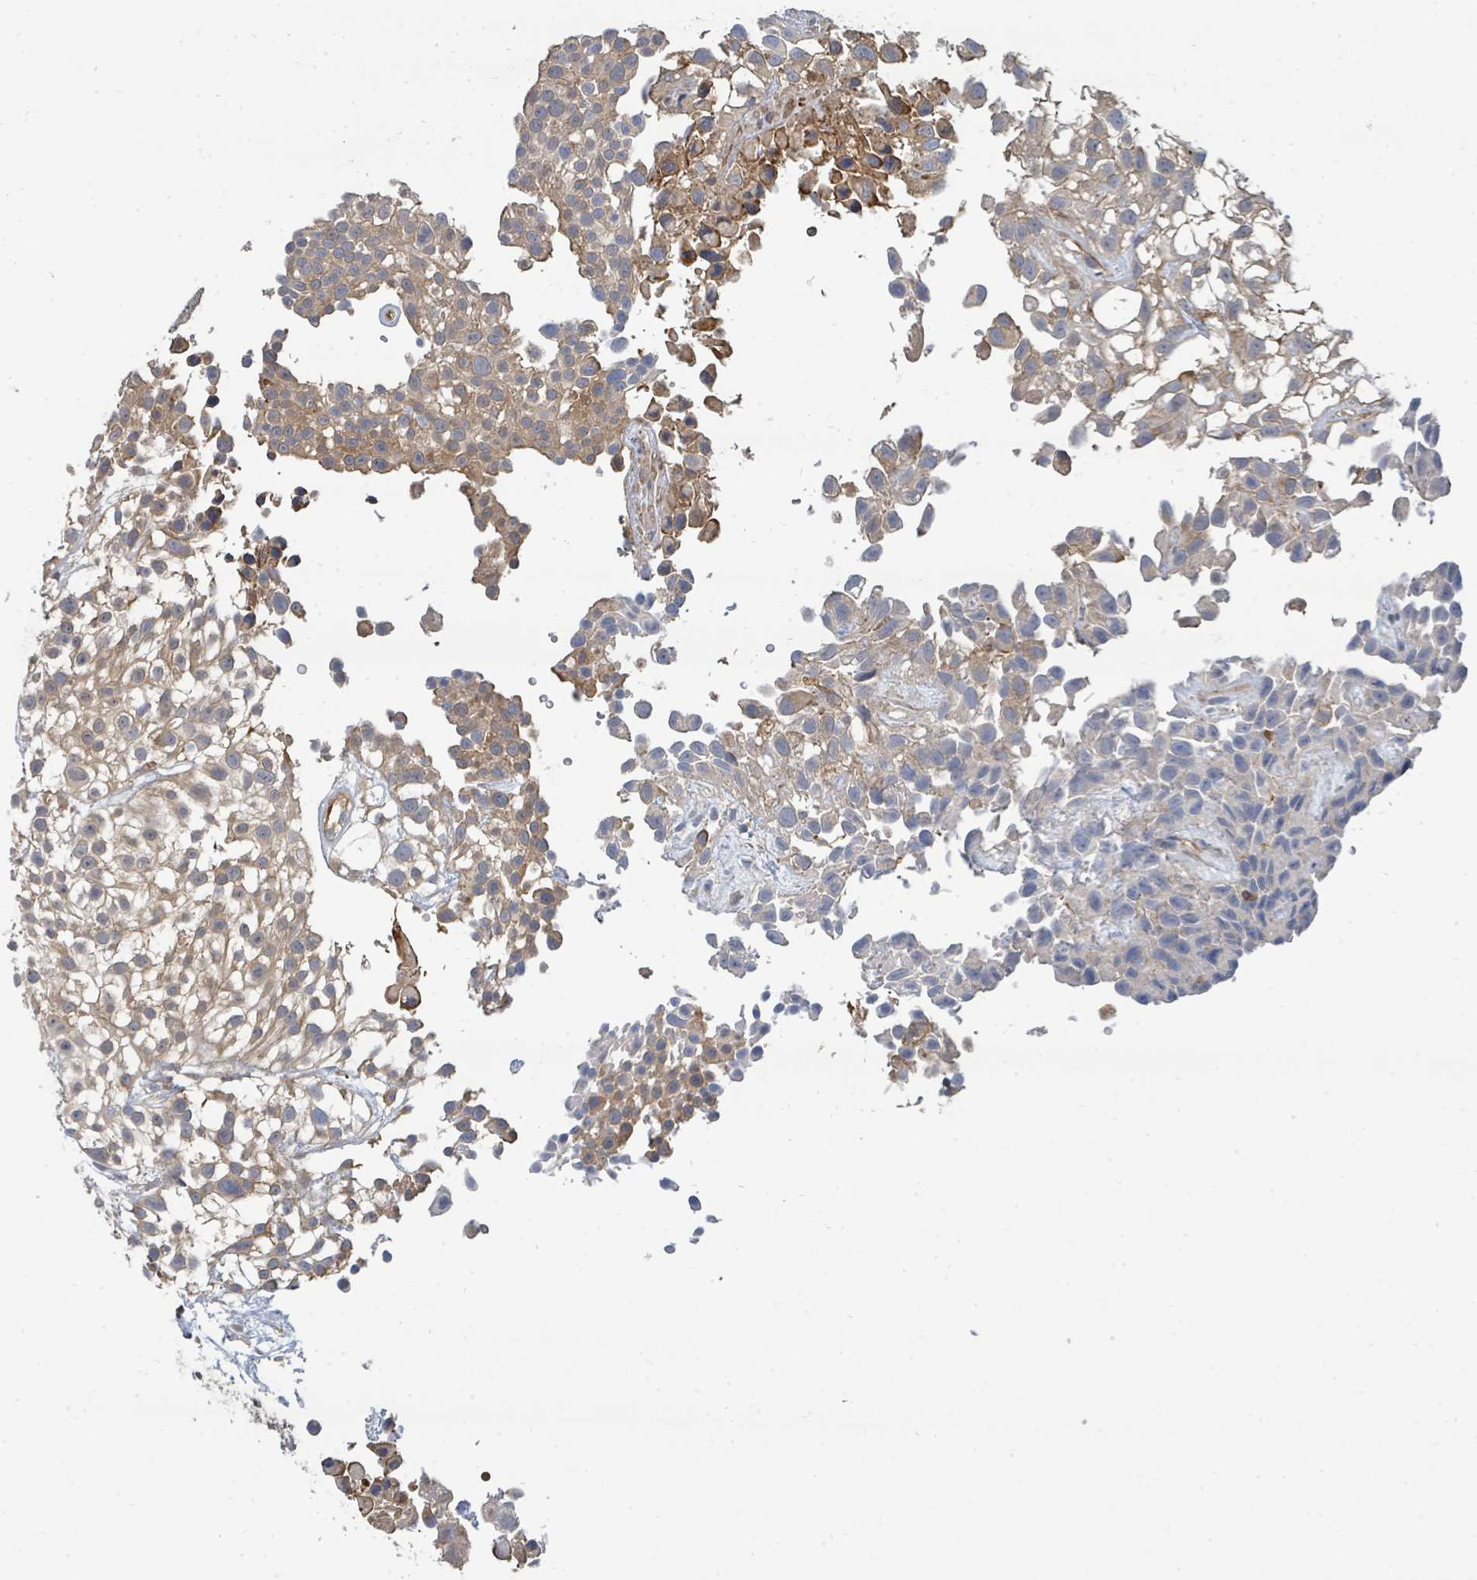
{"staining": {"intensity": "moderate", "quantity": ">75%", "location": "cytoplasmic/membranous"}, "tissue": "urothelial cancer", "cell_type": "Tumor cells", "image_type": "cancer", "snomed": [{"axis": "morphology", "description": "Urothelial carcinoma, High grade"}, {"axis": "topography", "description": "Urinary bladder"}], "caption": "An image showing moderate cytoplasmic/membranous expression in about >75% of tumor cells in urothelial cancer, as visualized by brown immunohistochemical staining.", "gene": "BOLA2B", "patient": {"sex": "male", "age": 56}}